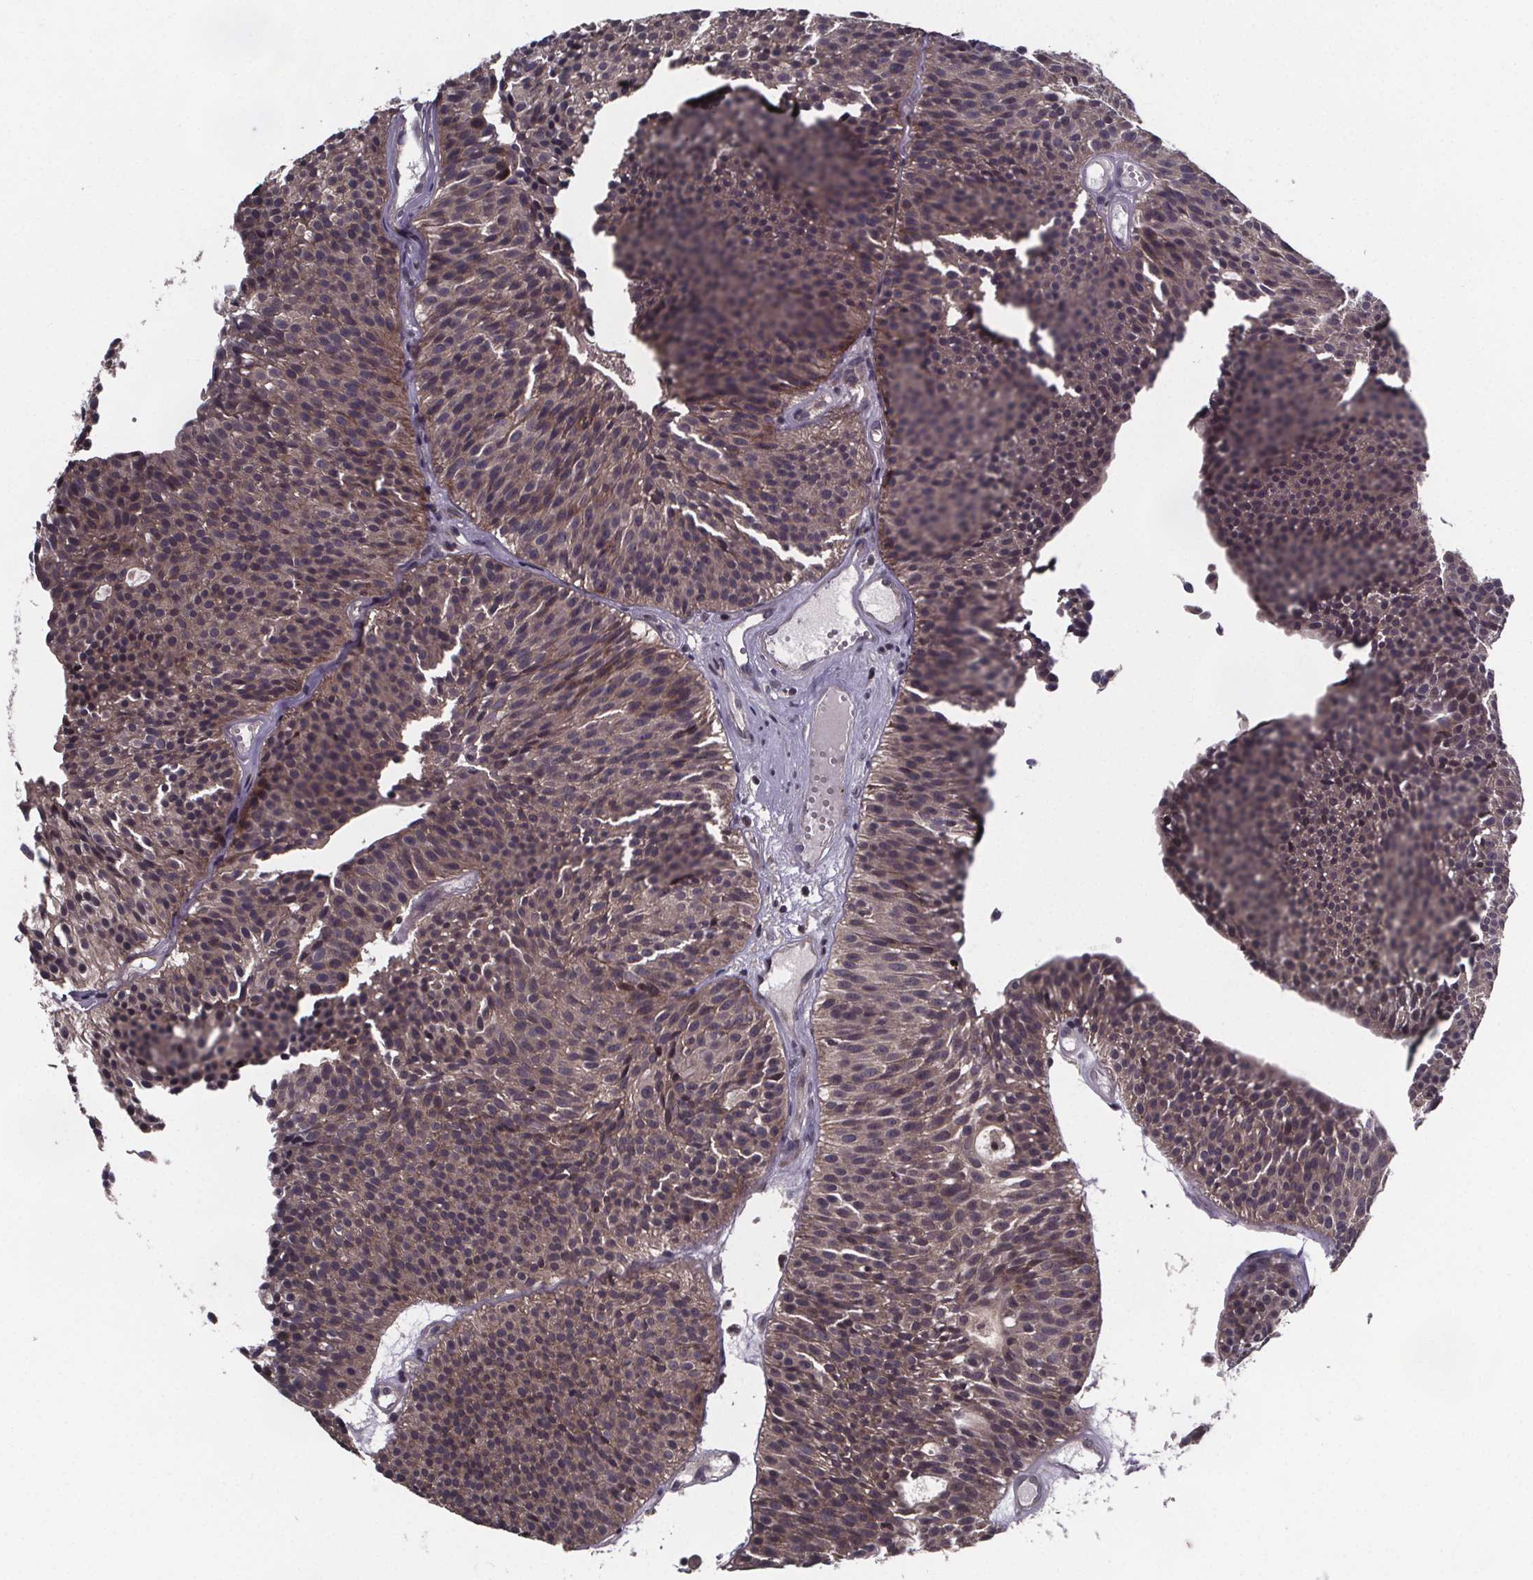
{"staining": {"intensity": "weak", "quantity": ">75%", "location": "cytoplasmic/membranous"}, "tissue": "urothelial cancer", "cell_type": "Tumor cells", "image_type": "cancer", "snomed": [{"axis": "morphology", "description": "Urothelial carcinoma, Low grade"}, {"axis": "topography", "description": "Urinary bladder"}], "caption": "Low-grade urothelial carcinoma tissue reveals weak cytoplasmic/membranous staining in about >75% of tumor cells, visualized by immunohistochemistry. (DAB IHC with brightfield microscopy, high magnification).", "gene": "FN3KRP", "patient": {"sex": "male", "age": 63}}